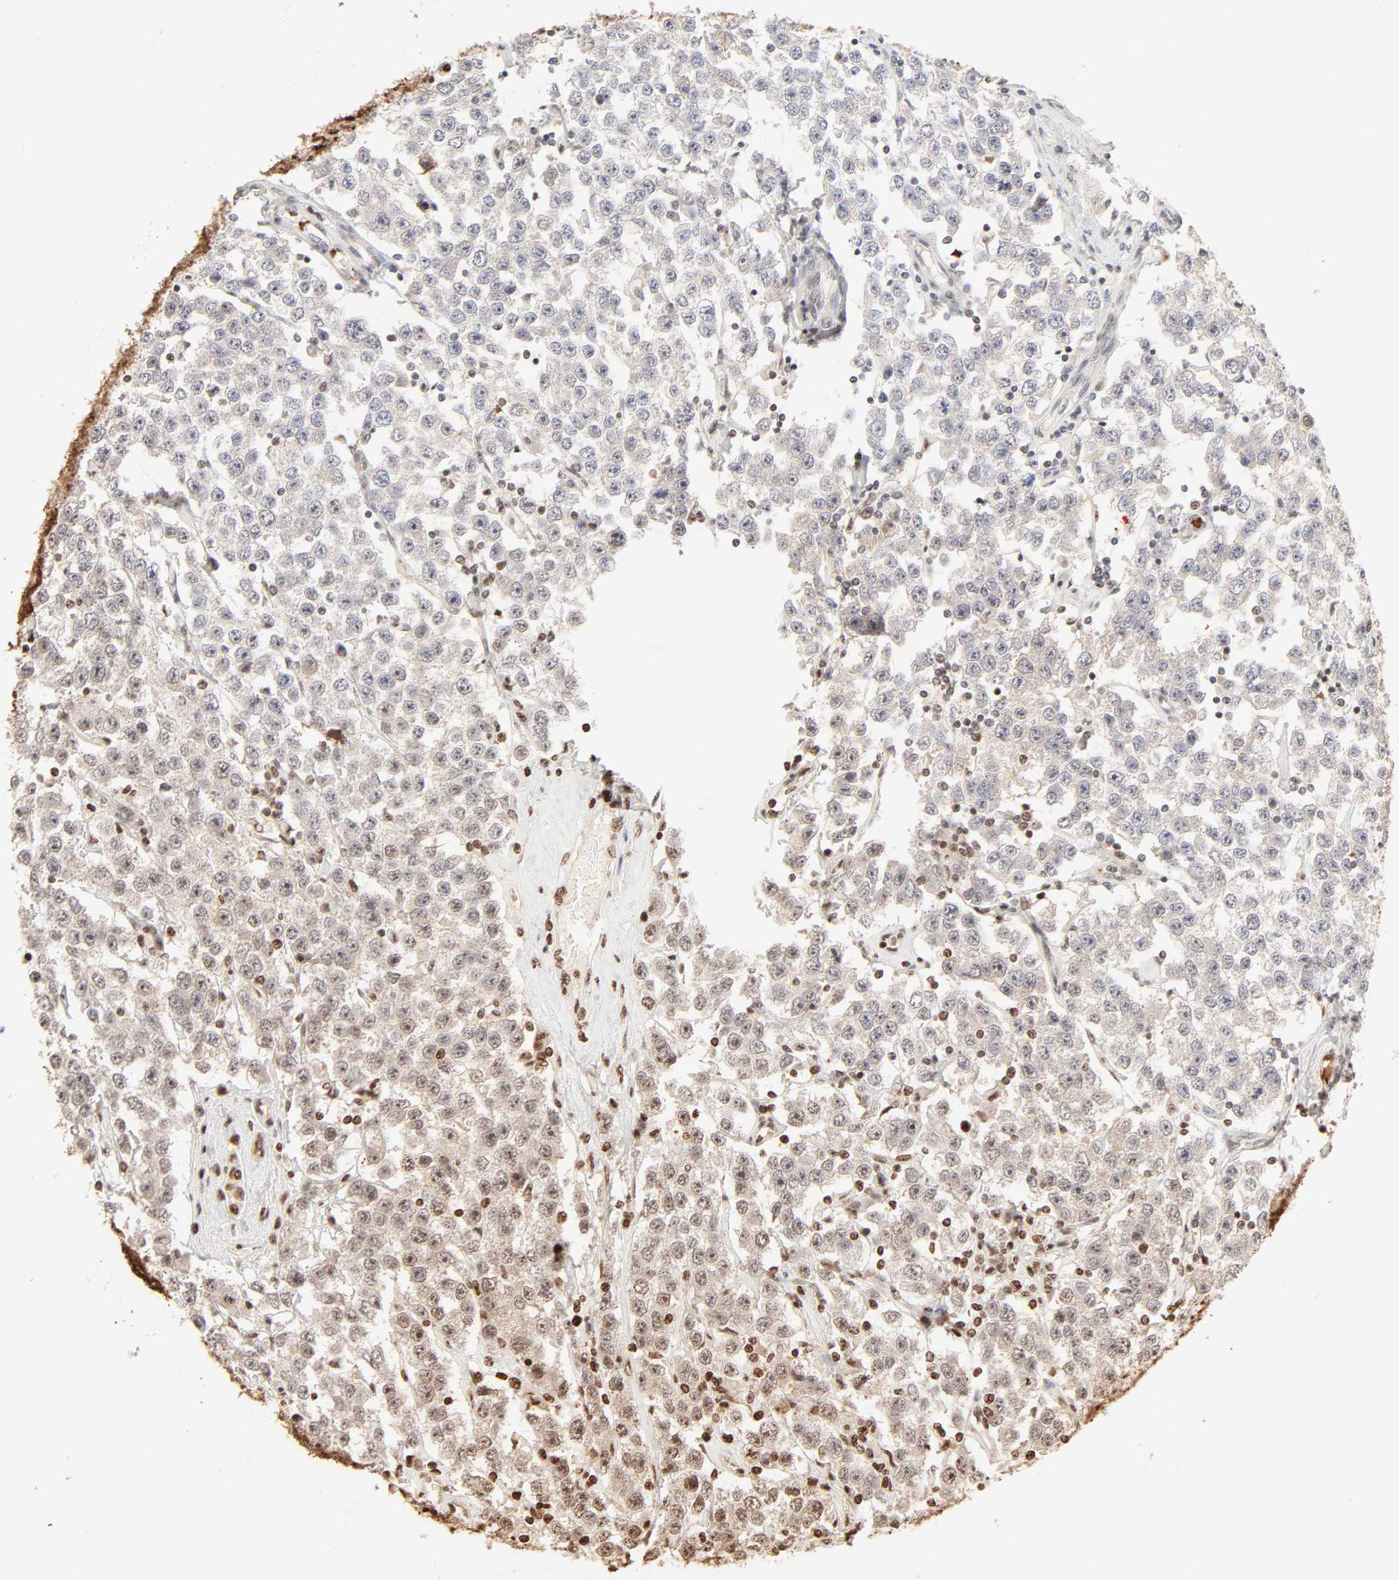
{"staining": {"intensity": "moderate", "quantity": "25%-75%", "location": "cytoplasmic/membranous,nuclear"}, "tissue": "testis cancer", "cell_type": "Tumor cells", "image_type": "cancer", "snomed": [{"axis": "morphology", "description": "Seminoma, NOS"}, {"axis": "topography", "description": "Testis"}], "caption": "Protein staining by IHC reveals moderate cytoplasmic/membranous and nuclear staining in about 25%-75% of tumor cells in testis cancer (seminoma).", "gene": "FAM50A", "patient": {"sex": "male", "age": 52}}